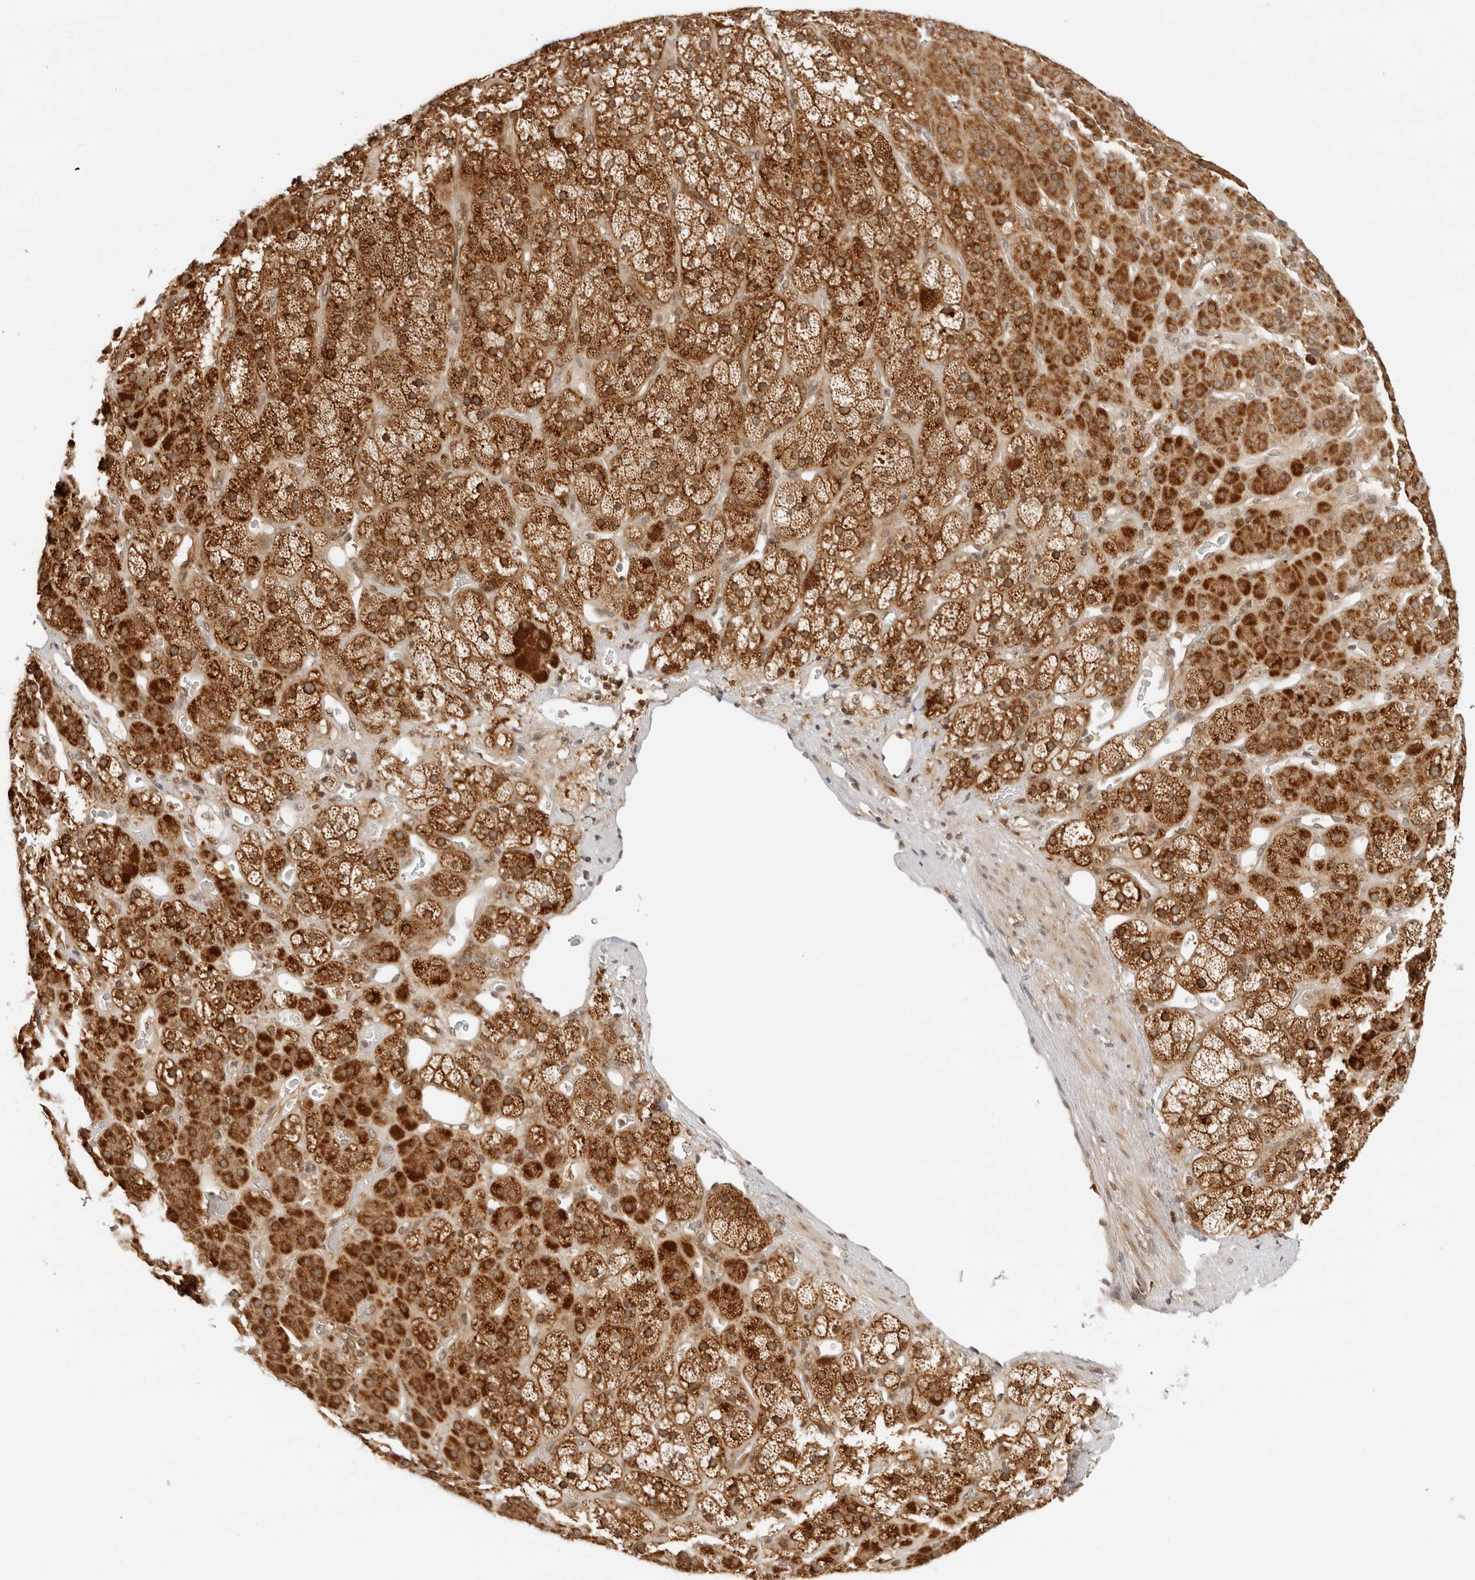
{"staining": {"intensity": "strong", "quantity": ">75%", "location": "cytoplasmic/membranous"}, "tissue": "adrenal gland", "cell_type": "Glandular cells", "image_type": "normal", "snomed": [{"axis": "morphology", "description": "Normal tissue, NOS"}, {"axis": "topography", "description": "Adrenal gland"}], "caption": "Immunohistochemistry of unremarkable adrenal gland demonstrates high levels of strong cytoplasmic/membranous positivity in approximately >75% of glandular cells.", "gene": "RC3H1", "patient": {"sex": "male", "age": 57}}